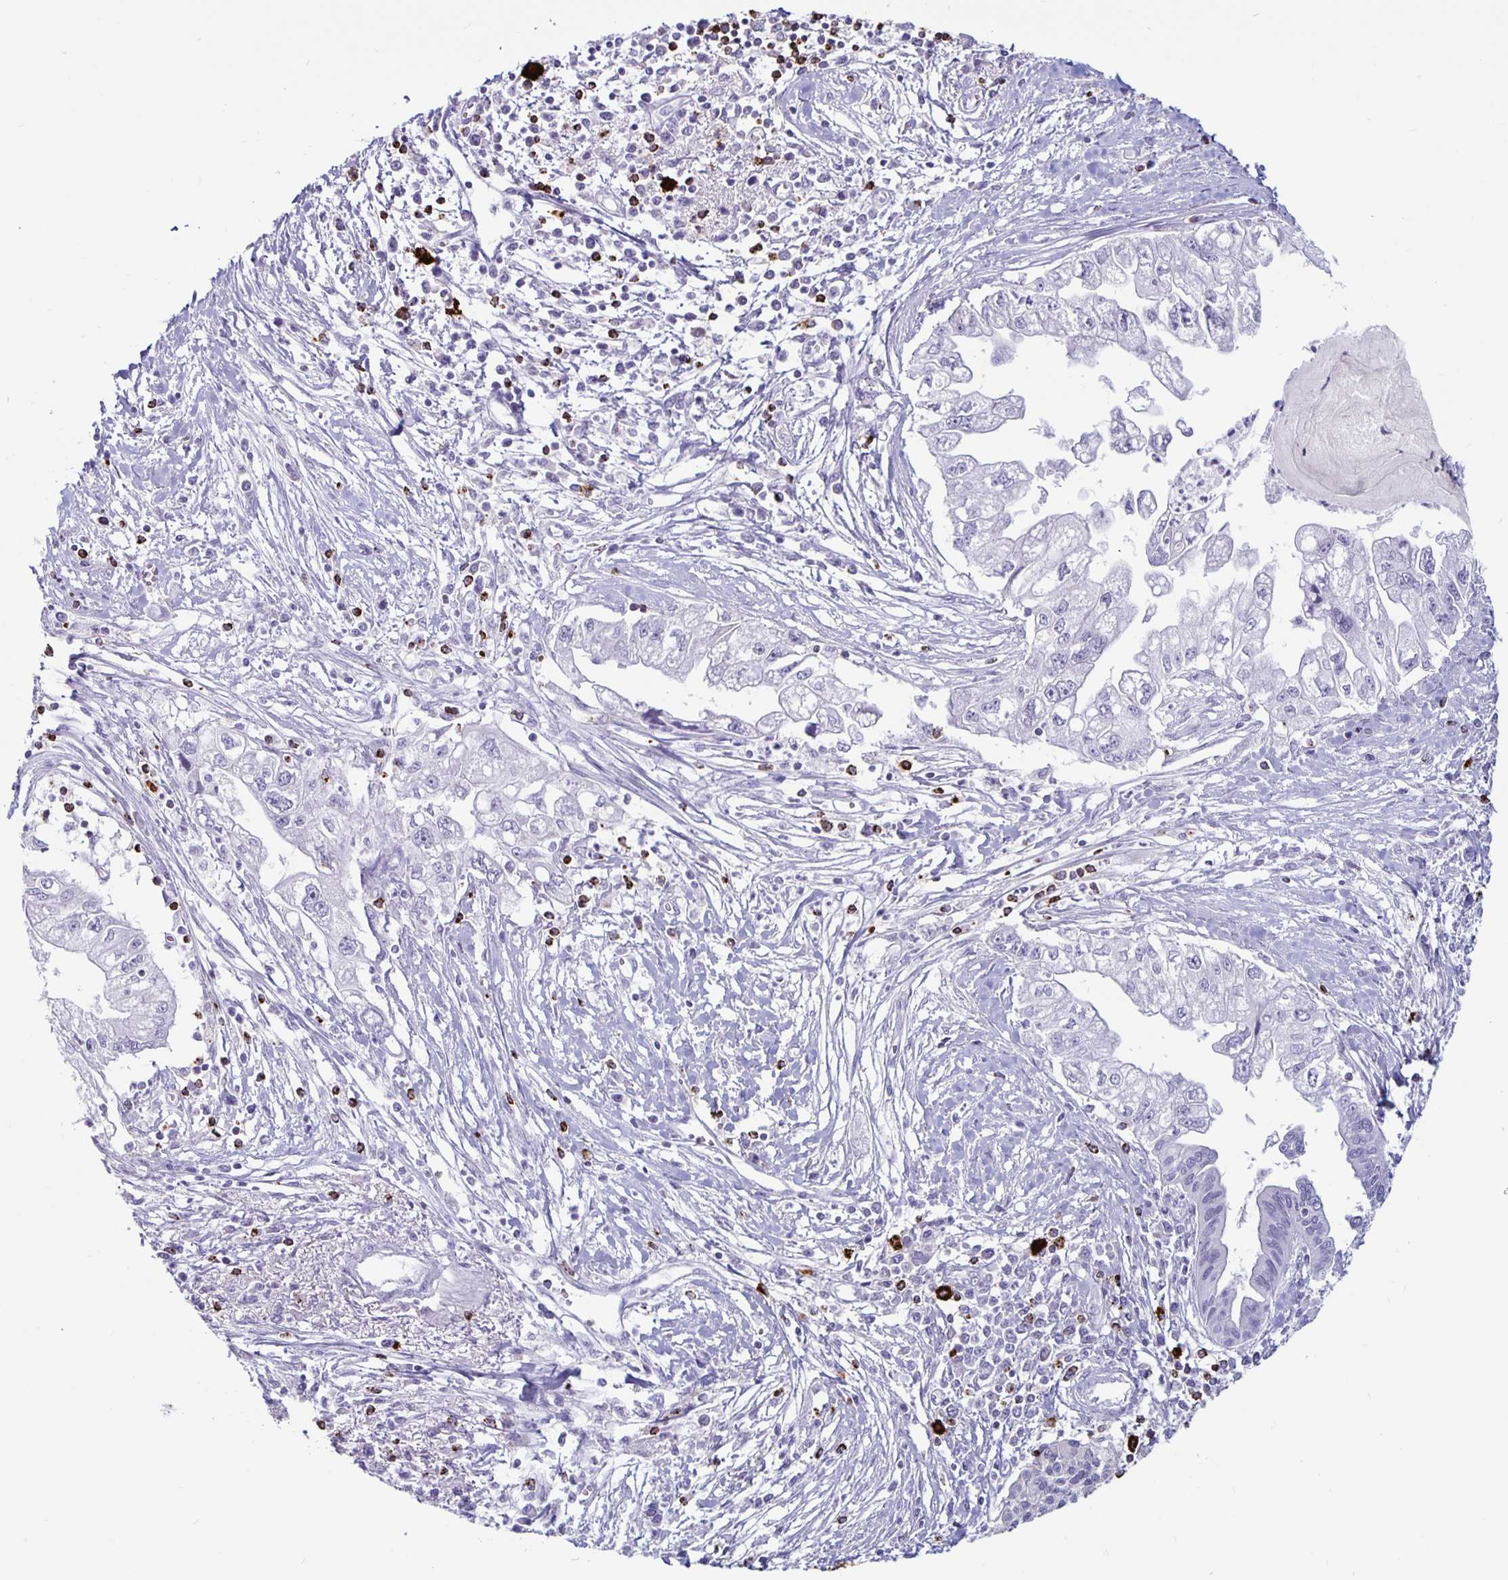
{"staining": {"intensity": "negative", "quantity": "none", "location": "none"}, "tissue": "pancreatic cancer", "cell_type": "Tumor cells", "image_type": "cancer", "snomed": [{"axis": "morphology", "description": "Adenocarcinoma, NOS"}, {"axis": "topography", "description": "Pancreas"}], "caption": "High power microscopy micrograph of an immunohistochemistry (IHC) micrograph of pancreatic adenocarcinoma, revealing no significant expression in tumor cells. Brightfield microscopy of immunohistochemistry (IHC) stained with DAB (brown) and hematoxylin (blue), captured at high magnification.", "gene": "GZMK", "patient": {"sex": "male", "age": 70}}